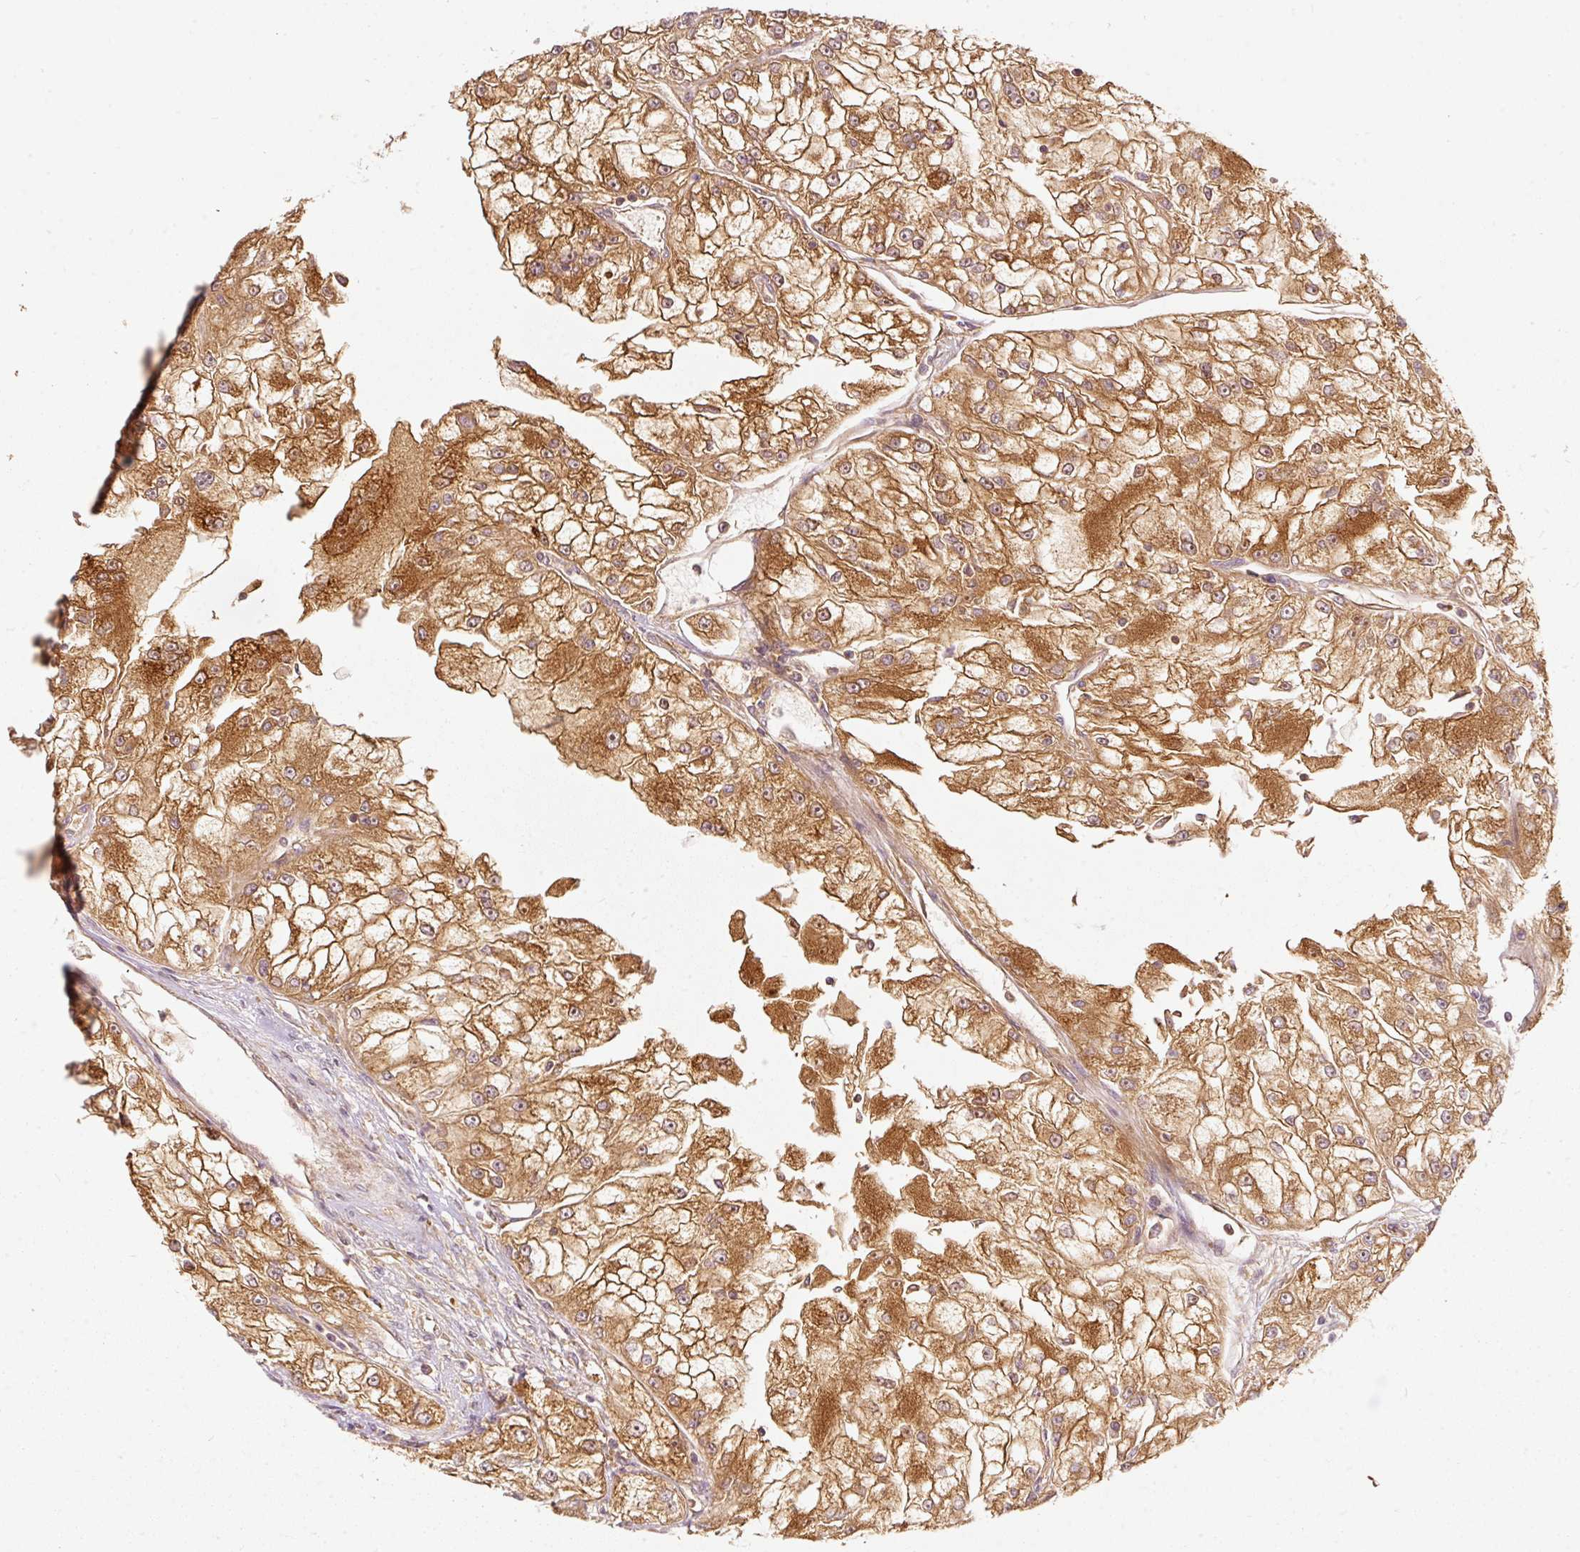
{"staining": {"intensity": "strong", "quantity": ">75%", "location": "cytoplasmic/membranous"}, "tissue": "renal cancer", "cell_type": "Tumor cells", "image_type": "cancer", "snomed": [{"axis": "morphology", "description": "Adenocarcinoma, NOS"}, {"axis": "topography", "description": "Kidney"}], "caption": "This photomicrograph displays IHC staining of renal cancer (adenocarcinoma), with high strong cytoplasmic/membranous staining in approximately >75% of tumor cells.", "gene": "EIF3B", "patient": {"sex": "female", "age": 72}}